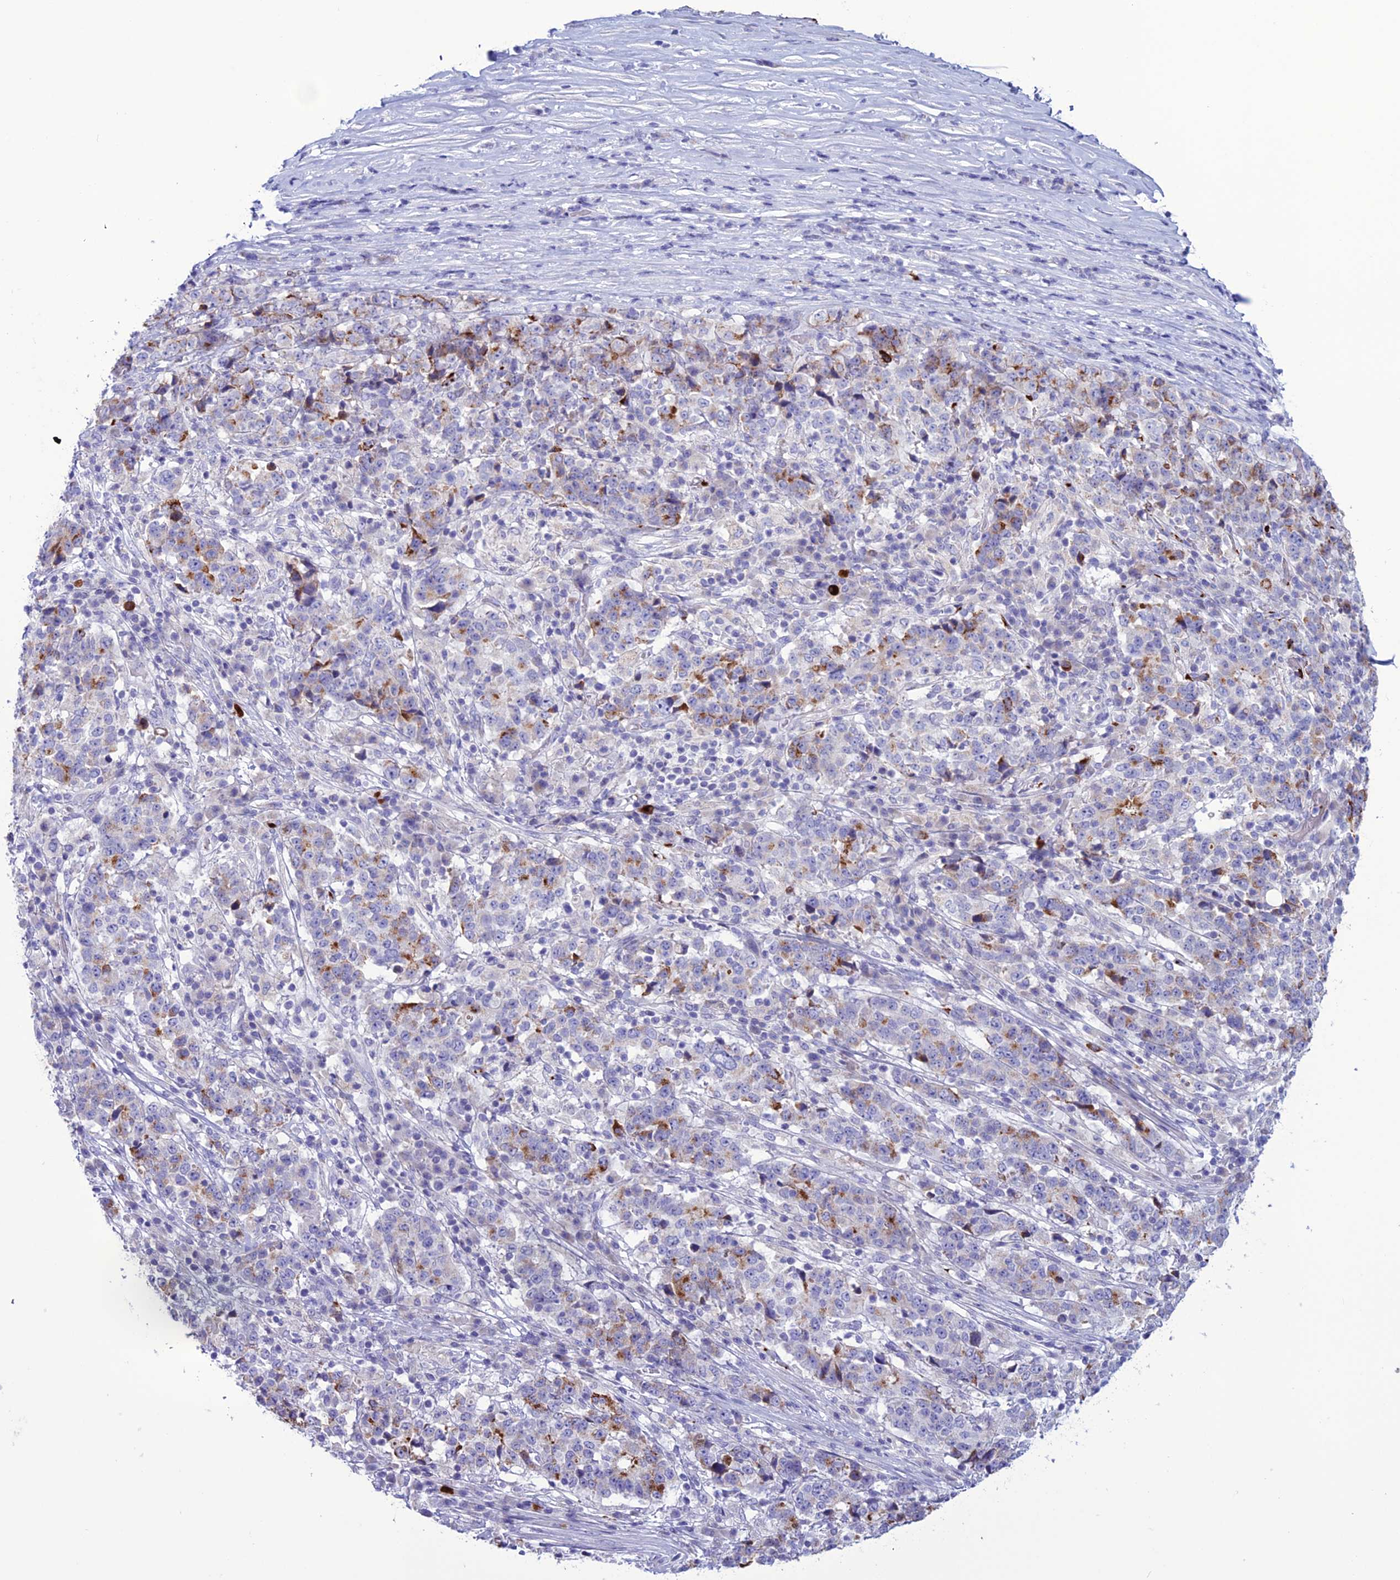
{"staining": {"intensity": "strong", "quantity": "<25%", "location": "cytoplasmic/membranous"}, "tissue": "stomach cancer", "cell_type": "Tumor cells", "image_type": "cancer", "snomed": [{"axis": "morphology", "description": "Adenocarcinoma, NOS"}, {"axis": "topography", "description": "Stomach"}], "caption": "Immunohistochemistry (IHC) of human stomach adenocarcinoma demonstrates medium levels of strong cytoplasmic/membranous staining in about <25% of tumor cells.", "gene": "C21orf140", "patient": {"sex": "male", "age": 59}}